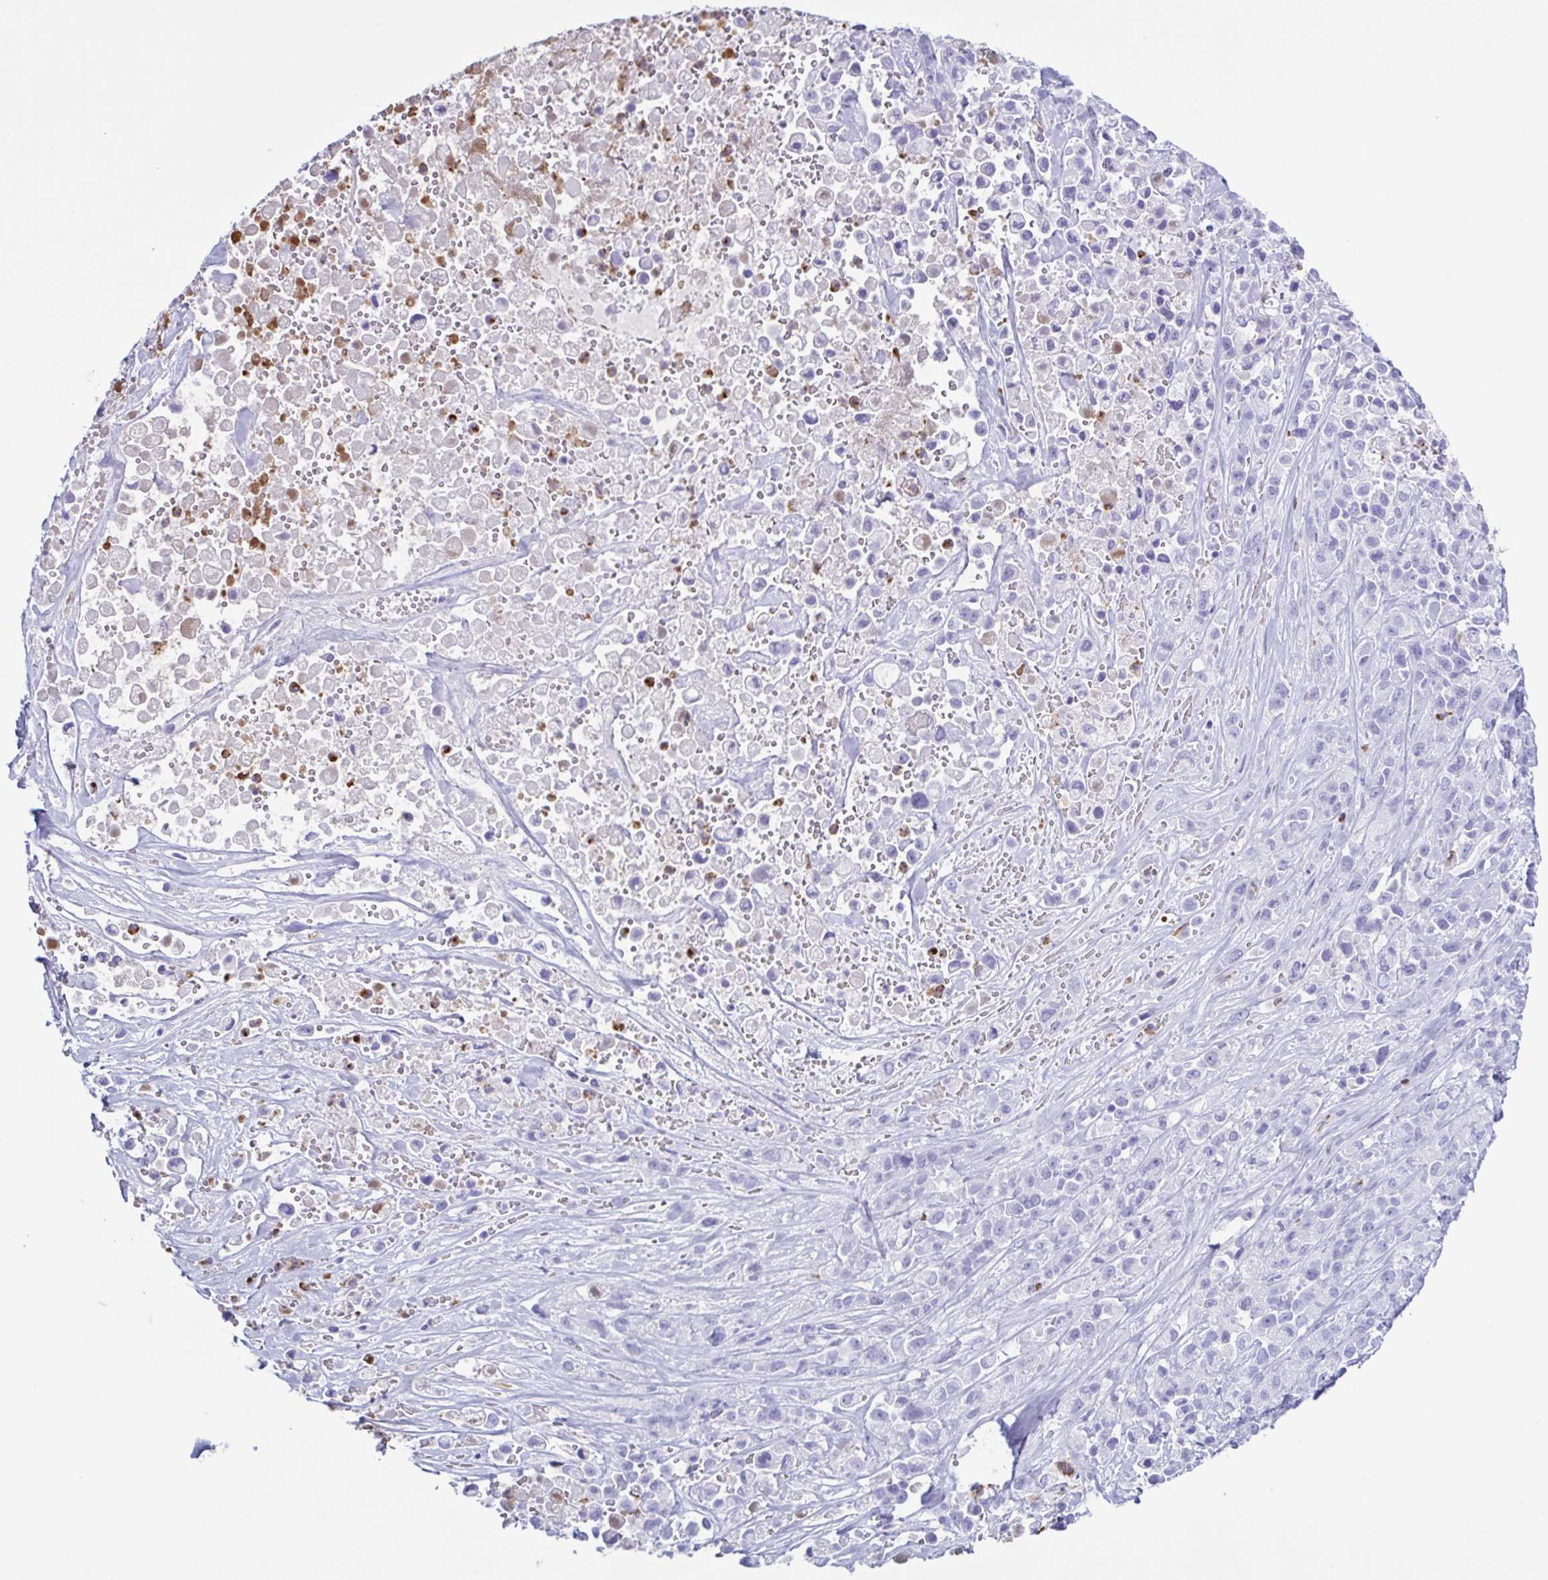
{"staining": {"intensity": "negative", "quantity": "none", "location": "none"}, "tissue": "pancreatic cancer", "cell_type": "Tumor cells", "image_type": "cancer", "snomed": [{"axis": "morphology", "description": "Adenocarcinoma, NOS"}, {"axis": "topography", "description": "Pancreas"}], "caption": "Tumor cells show no significant protein positivity in adenocarcinoma (pancreatic).", "gene": "LTF", "patient": {"sex": "male", "age": 44}}